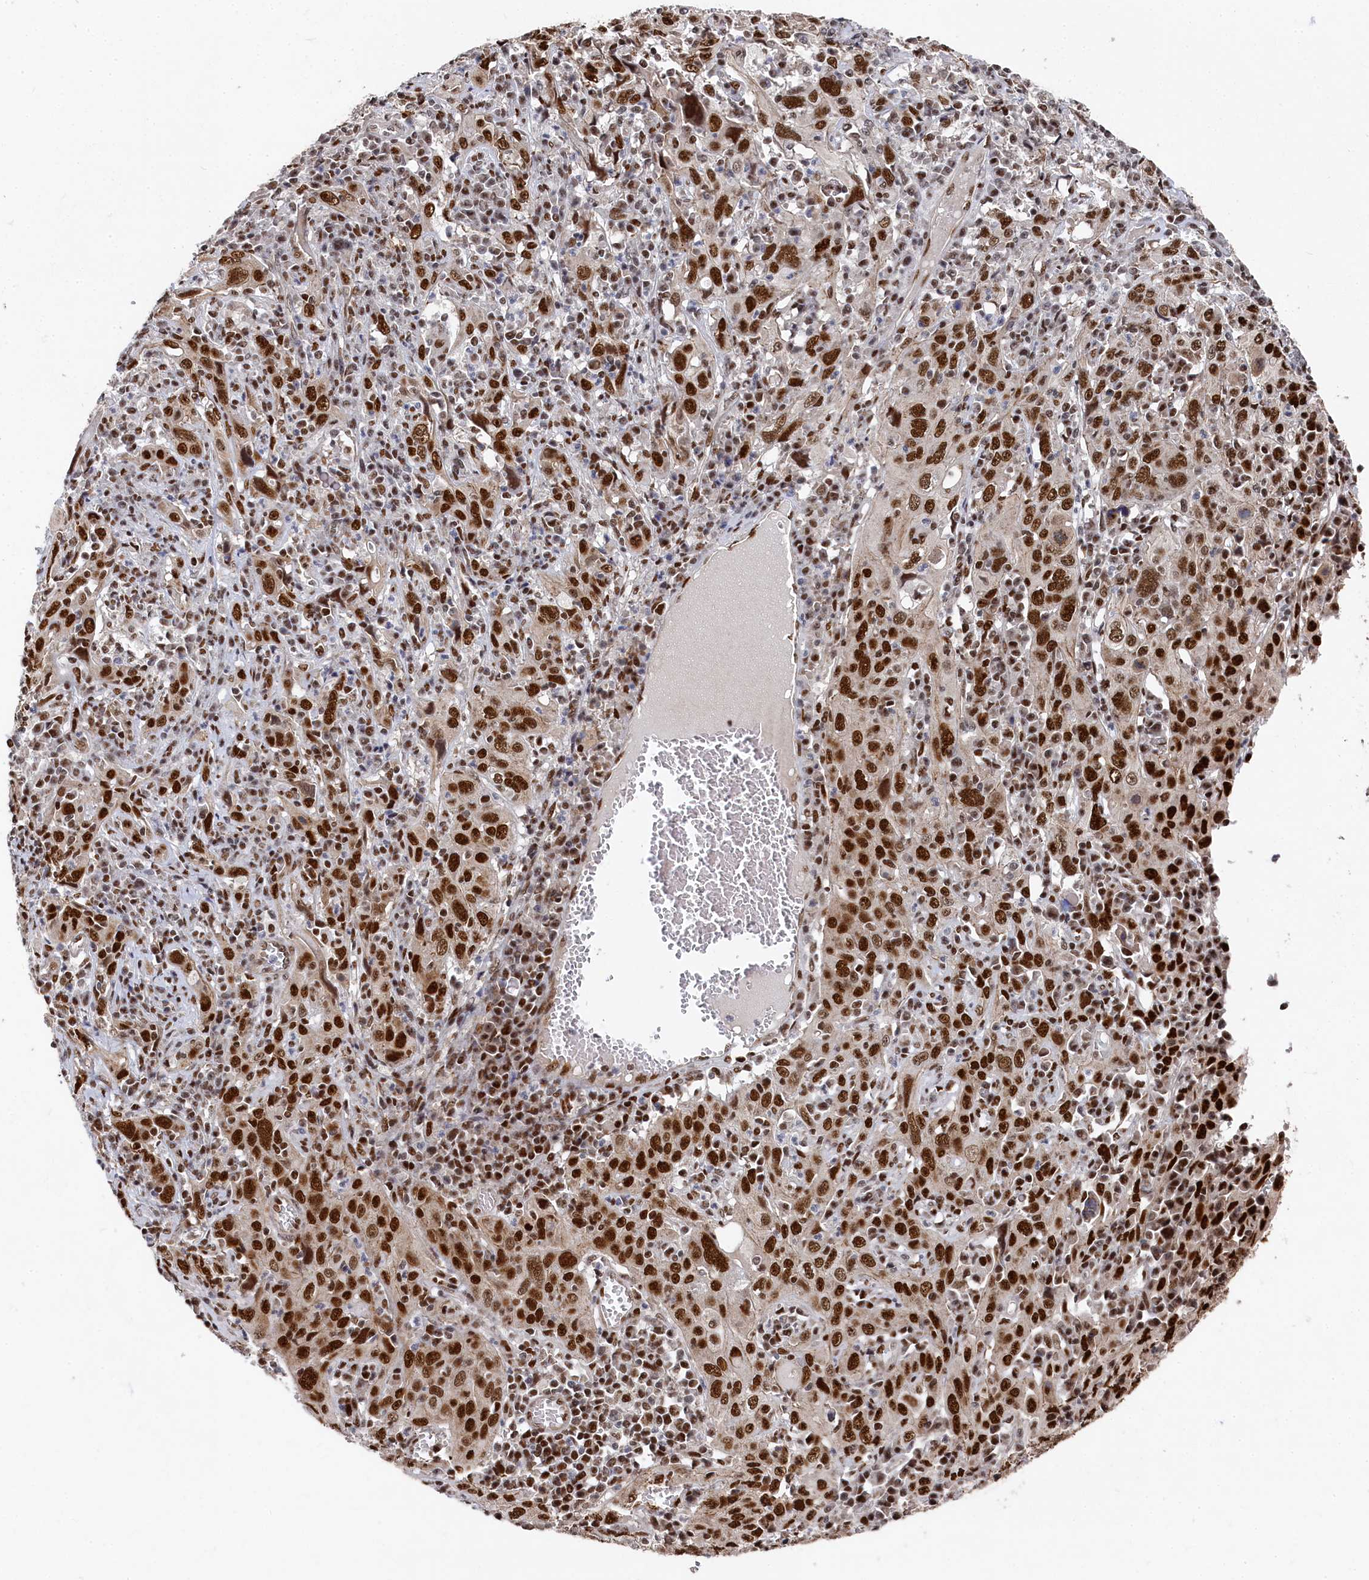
{"staining": {"intensity": "strong", "quantity": ">75%", "location": "nuclear"}, "tissue": "cervical cancer", "cell_type": "Tumor cells", "image_type": "cancer", "snomed": [{"axis": "morphology", "description": "Squamous cell carcinoma, NOS"}, {"axis": "topography", "description": "Cervix"}], "caption": "Immunohistochemical staining of squamous cell carcinoma (cervical) reveals strong nuclear protein staining in about >75% of tumor cells.", "gene": "BUB3", "patient": {"sex": "female", "age": 46}}